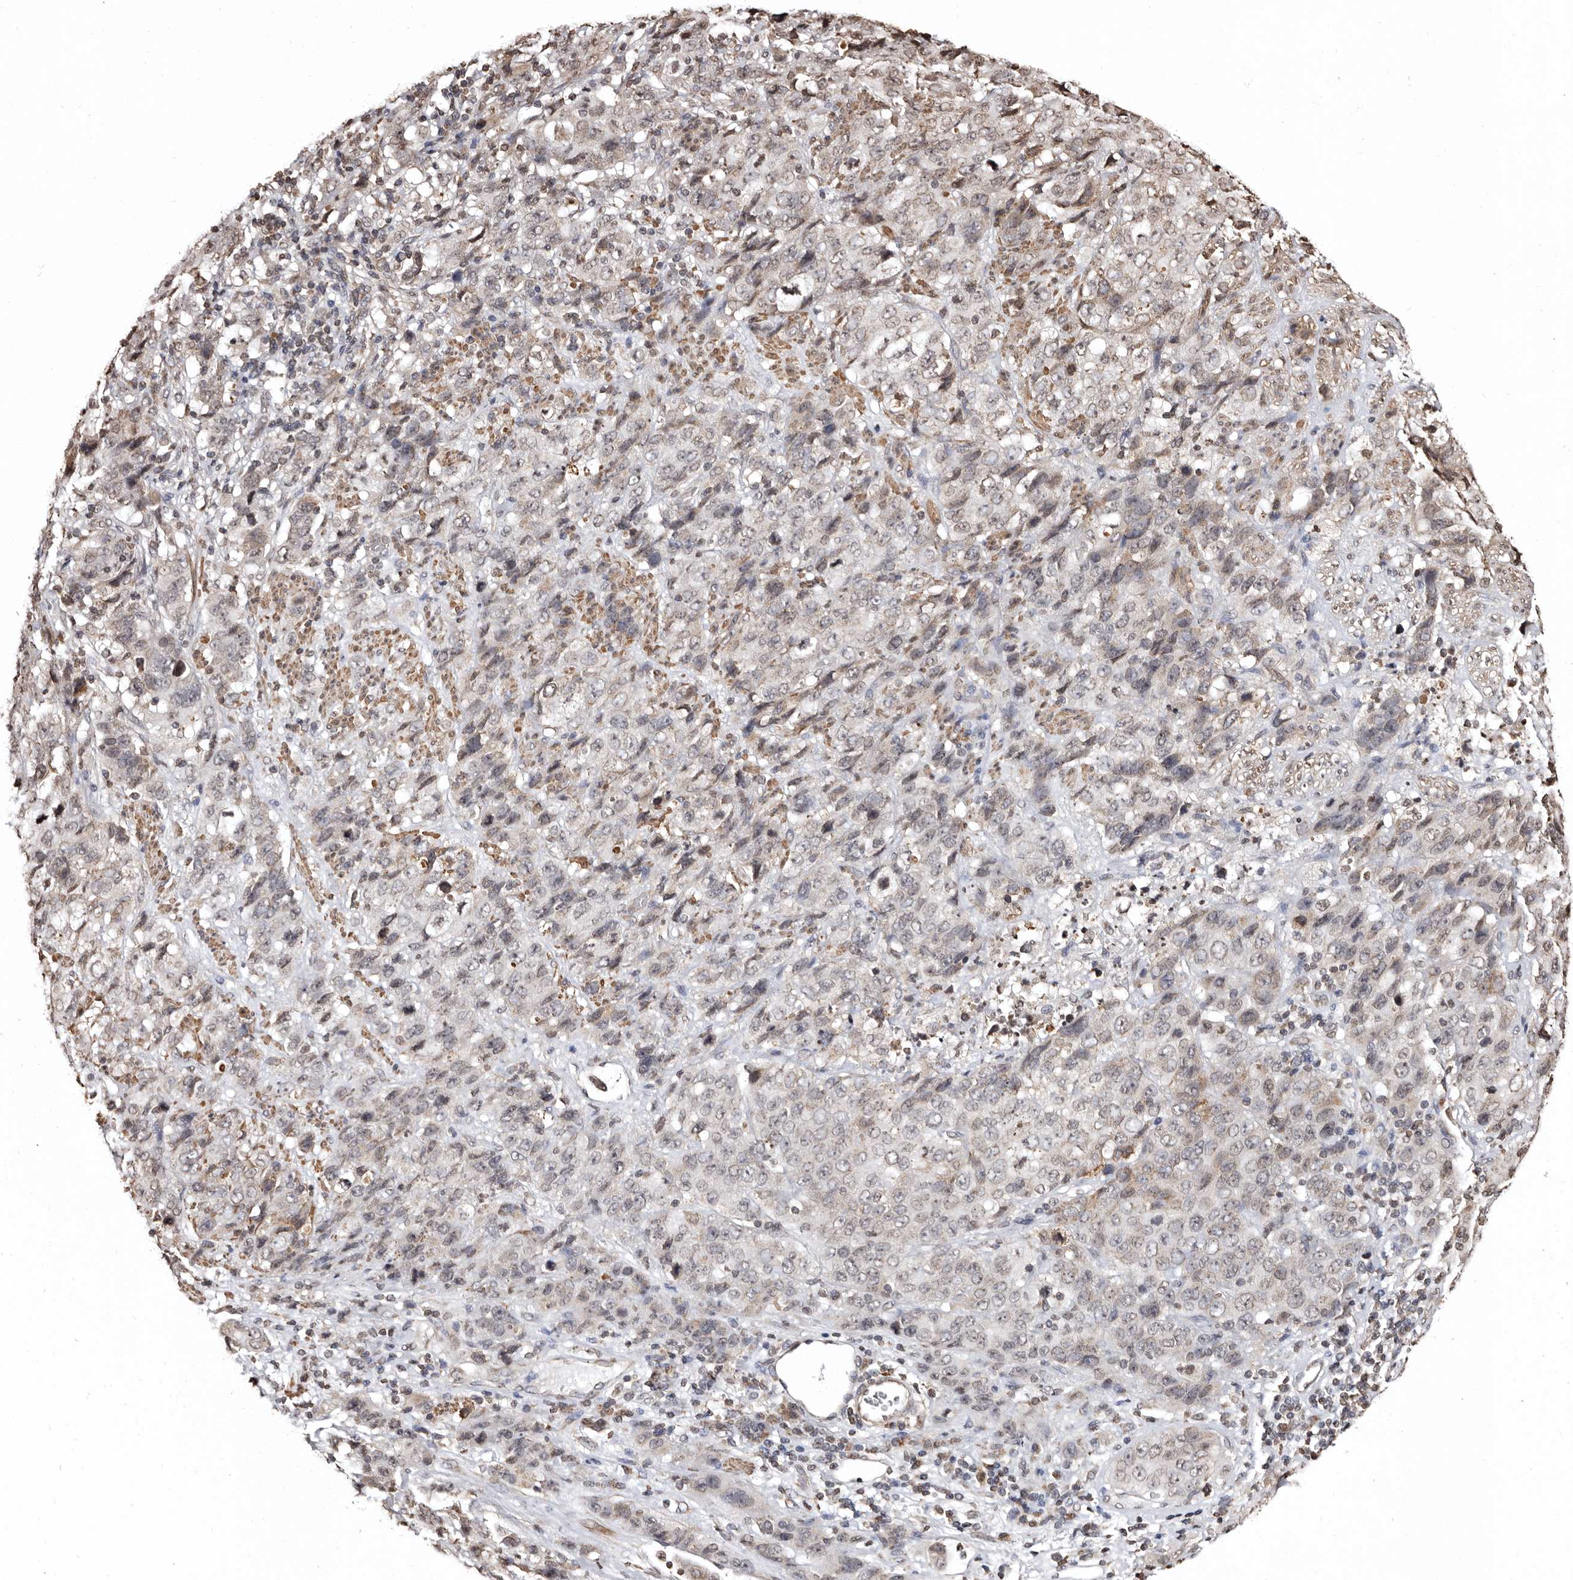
{"staining": {"intensity": "weak", "quantity": "<25%", "location": "nuclear"}, "tissue": "stomach cancer", "cell_type": "Tumor cells", "image_type": "cancer", "snomed": [{"axis": "morphology", "description": "Adenocarcinoma, NOS"}, {"axis": "topography", "description": "Stomach"}], "caption": "This is a micrograph of immunohistochemistry (IHC) staining of adenocarcinoma (stomach), which shows no staining in tumor cells. (DAB (3,3'-diaminobenzidine) immunohistochemistry with hematoxylin counter stain).", "gene": "CCDC190", "patient": {"sex": "male", "age": 48}}